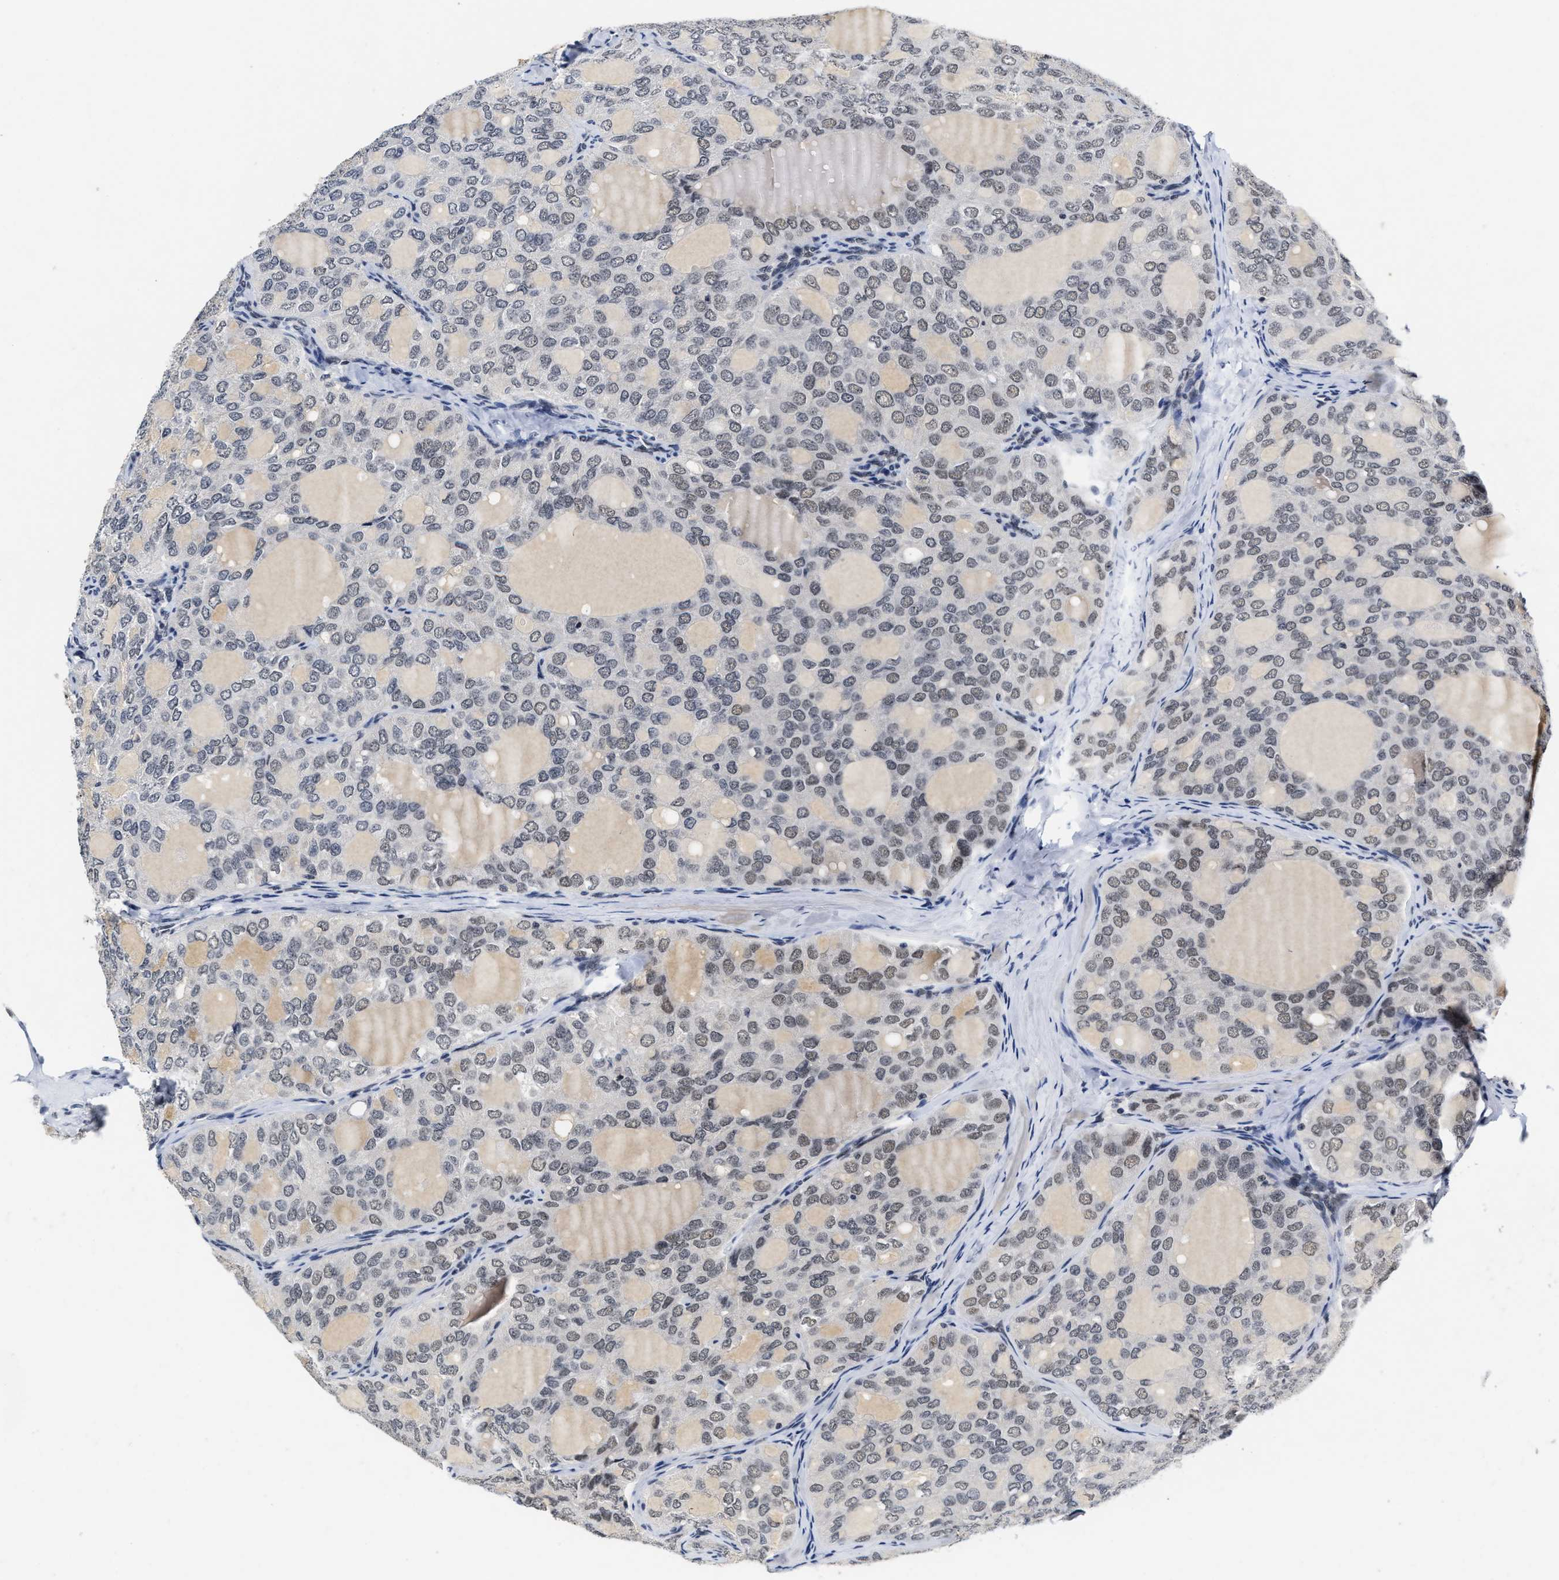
{"staining": {"intensity": "weak", "quantity": "25%-75%", "location": "nuclear"}, "tissue": "thyroid cancer", "cell_type": "Tumor cells", "image_type": "cancer", "snomed": [{"axis": "morphology", "description": "Follicular adenoma carcinoma, NOS"}, {"axis": "topography", "description": "Thyroid gland"}], "caption": "A brown stain highlights weak nuclear positivity of a protein in human follicular adenoma carcinoma (thyroid) tumor cells.", "gene": "INIP", "patient": {"sex": "male", "age": 75}}